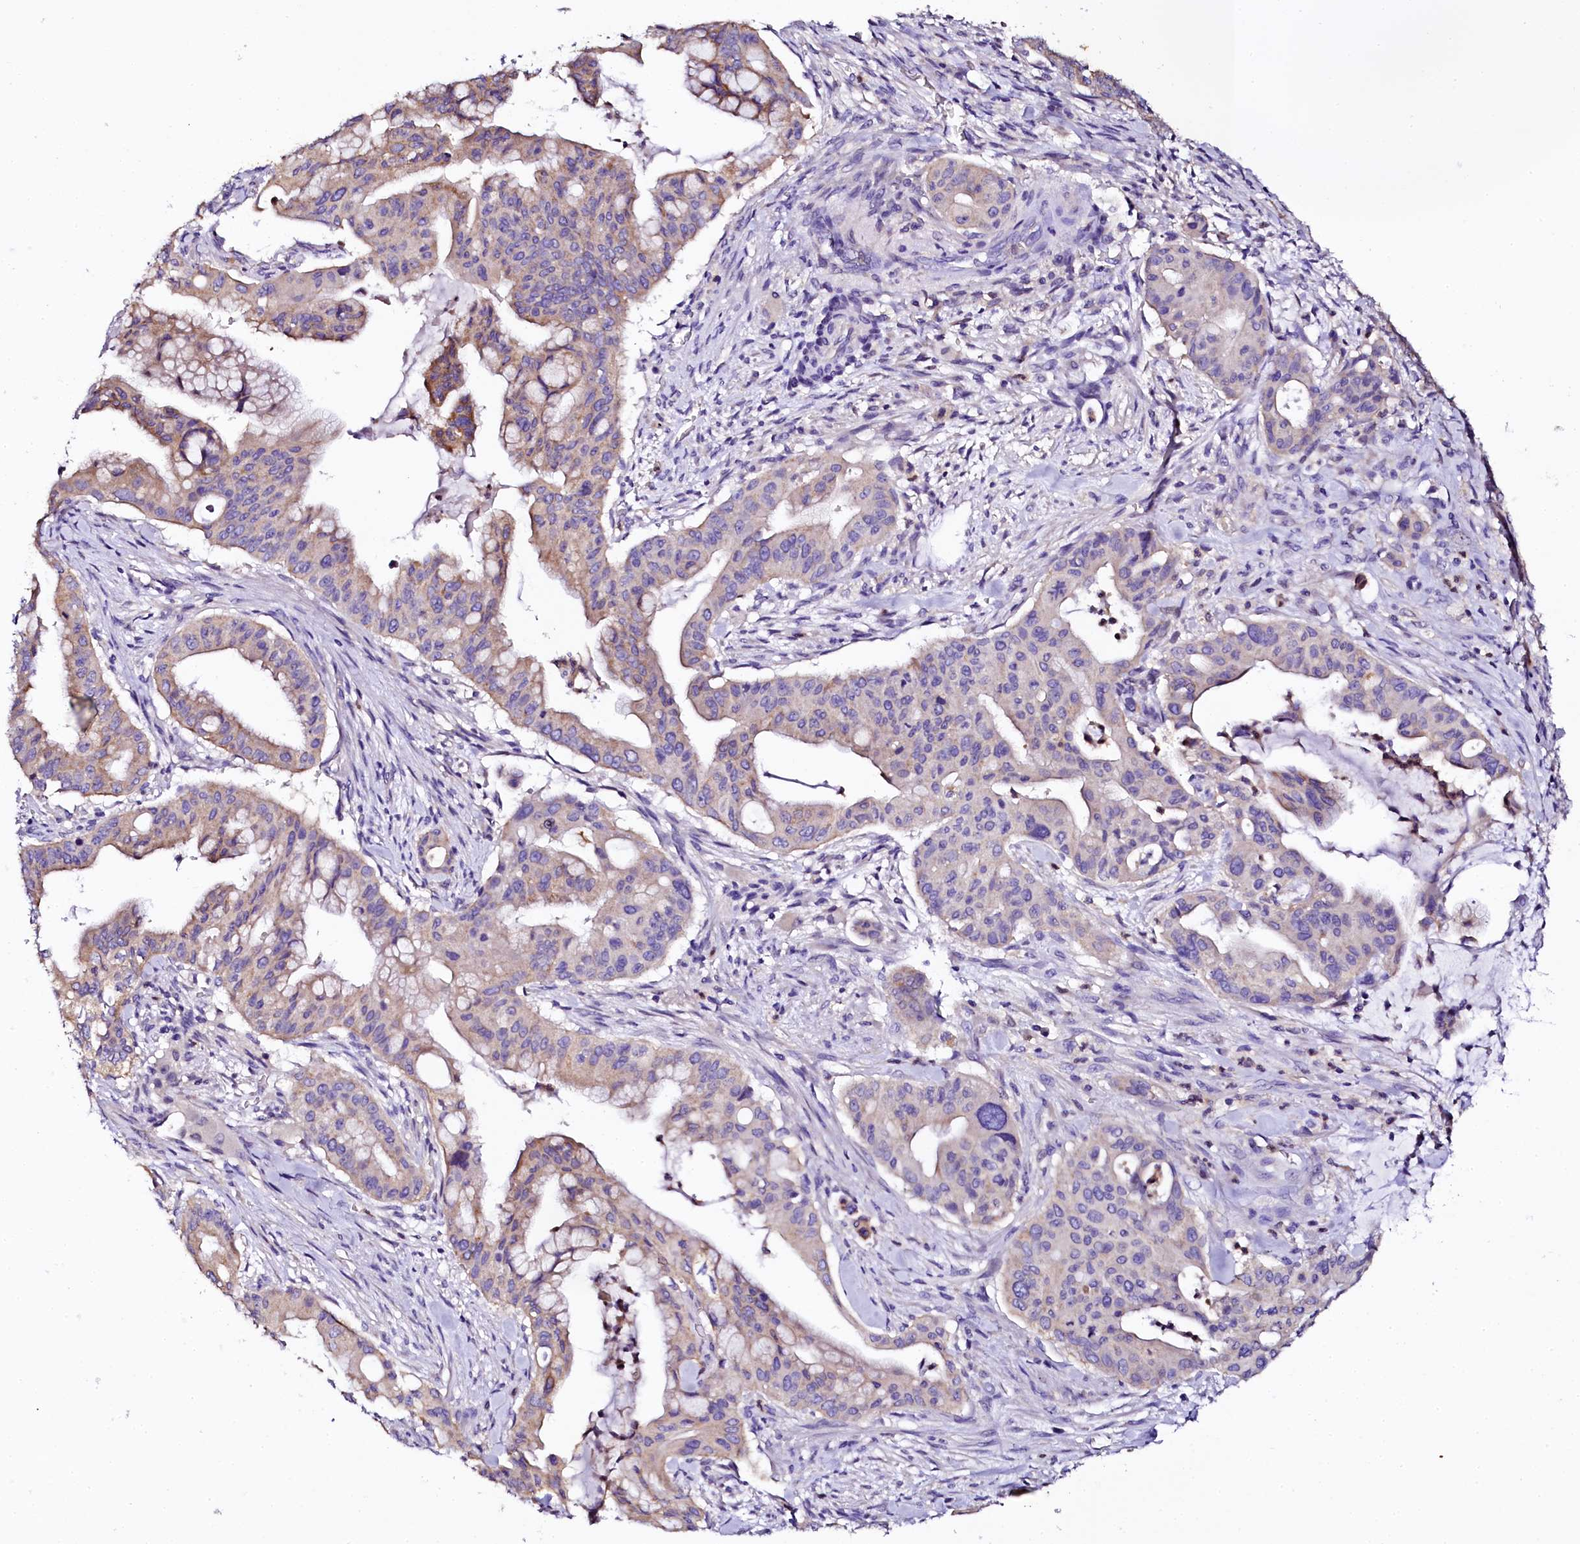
{"staining": {"intensity": "weak", "quantity": "25%-75%", "location": "cytoplasmic/membranous"}, "tissue": "pancreatic cancer", "cell_type": "Tumor cells", "image_type": "cancer", "snomed": [{"axis": "morphology", "description": "Adenocarcinoma, NOS"}, {"axis": "topography", "description": "Pancreas"}], "caption": "DAB (3,3'-diaminobenzidine) immunohistochemical staining of human pancreatic cancer demonstrates weak cytoplasmic/membranous protein expression in about 25%-75% of tumor cells.", "gene": "NAA16", "patient": {"sex": "male", "age": 46}}